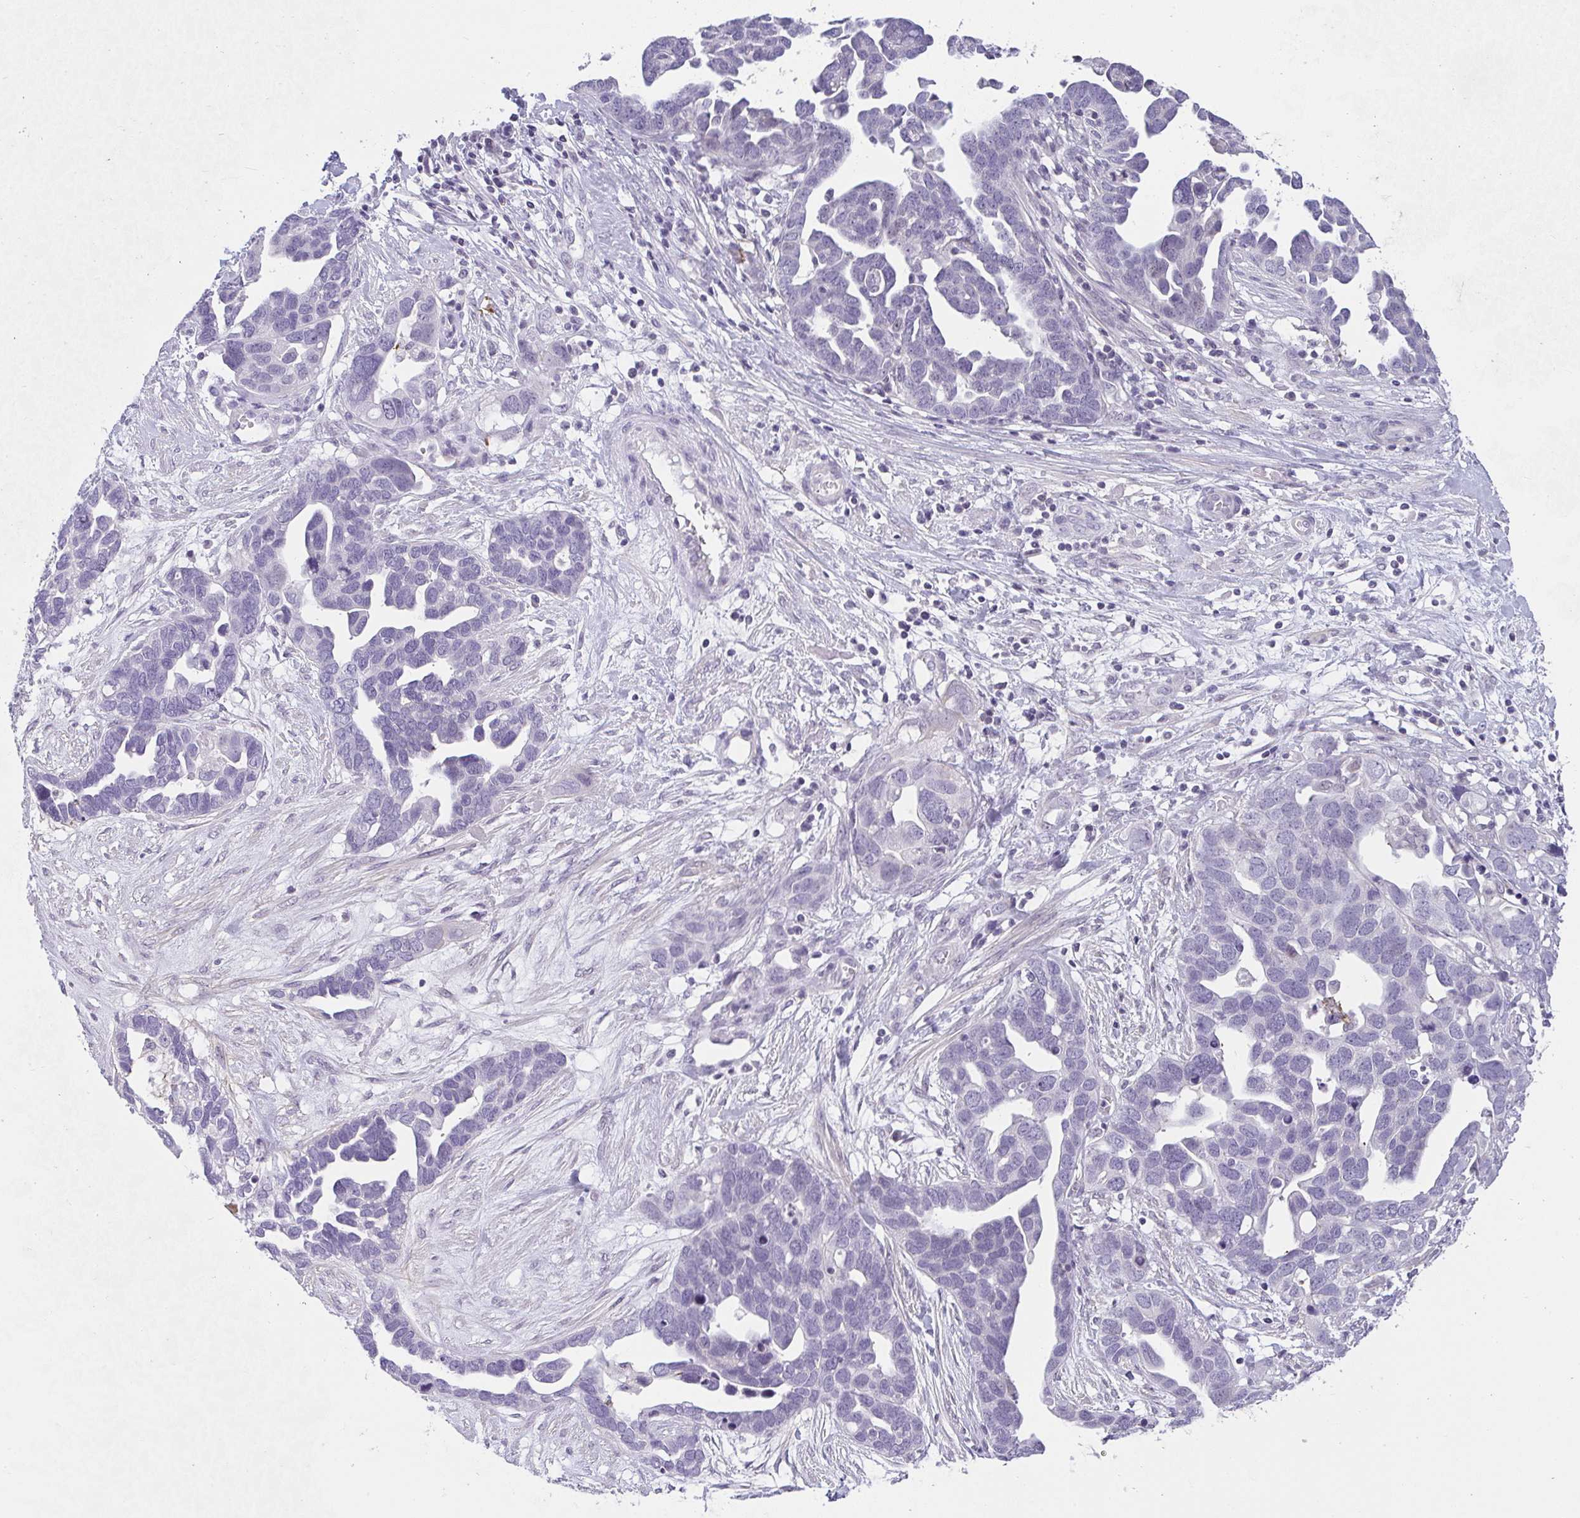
{"staining": {"intensity": "negative", "quantity": "none", "location": "none"}, "tissue": "ovarian cancer", "cell_type": "Tumor cells", "image_type": "cancer", "snomed": [{"axis": "morphology", "description": "Cystadenocarcinoma, serous, NOS"}, {"axis": "topography", "description": "Ovary"}], "caption": "This is an immunohistochemistry (IHC) micrograph of human serous cystadenocarcinoma (ovarian). There is no expression in tumor cells.", "gene": "CACNA1S", "patient": {"sex": "female", "age": 54}}